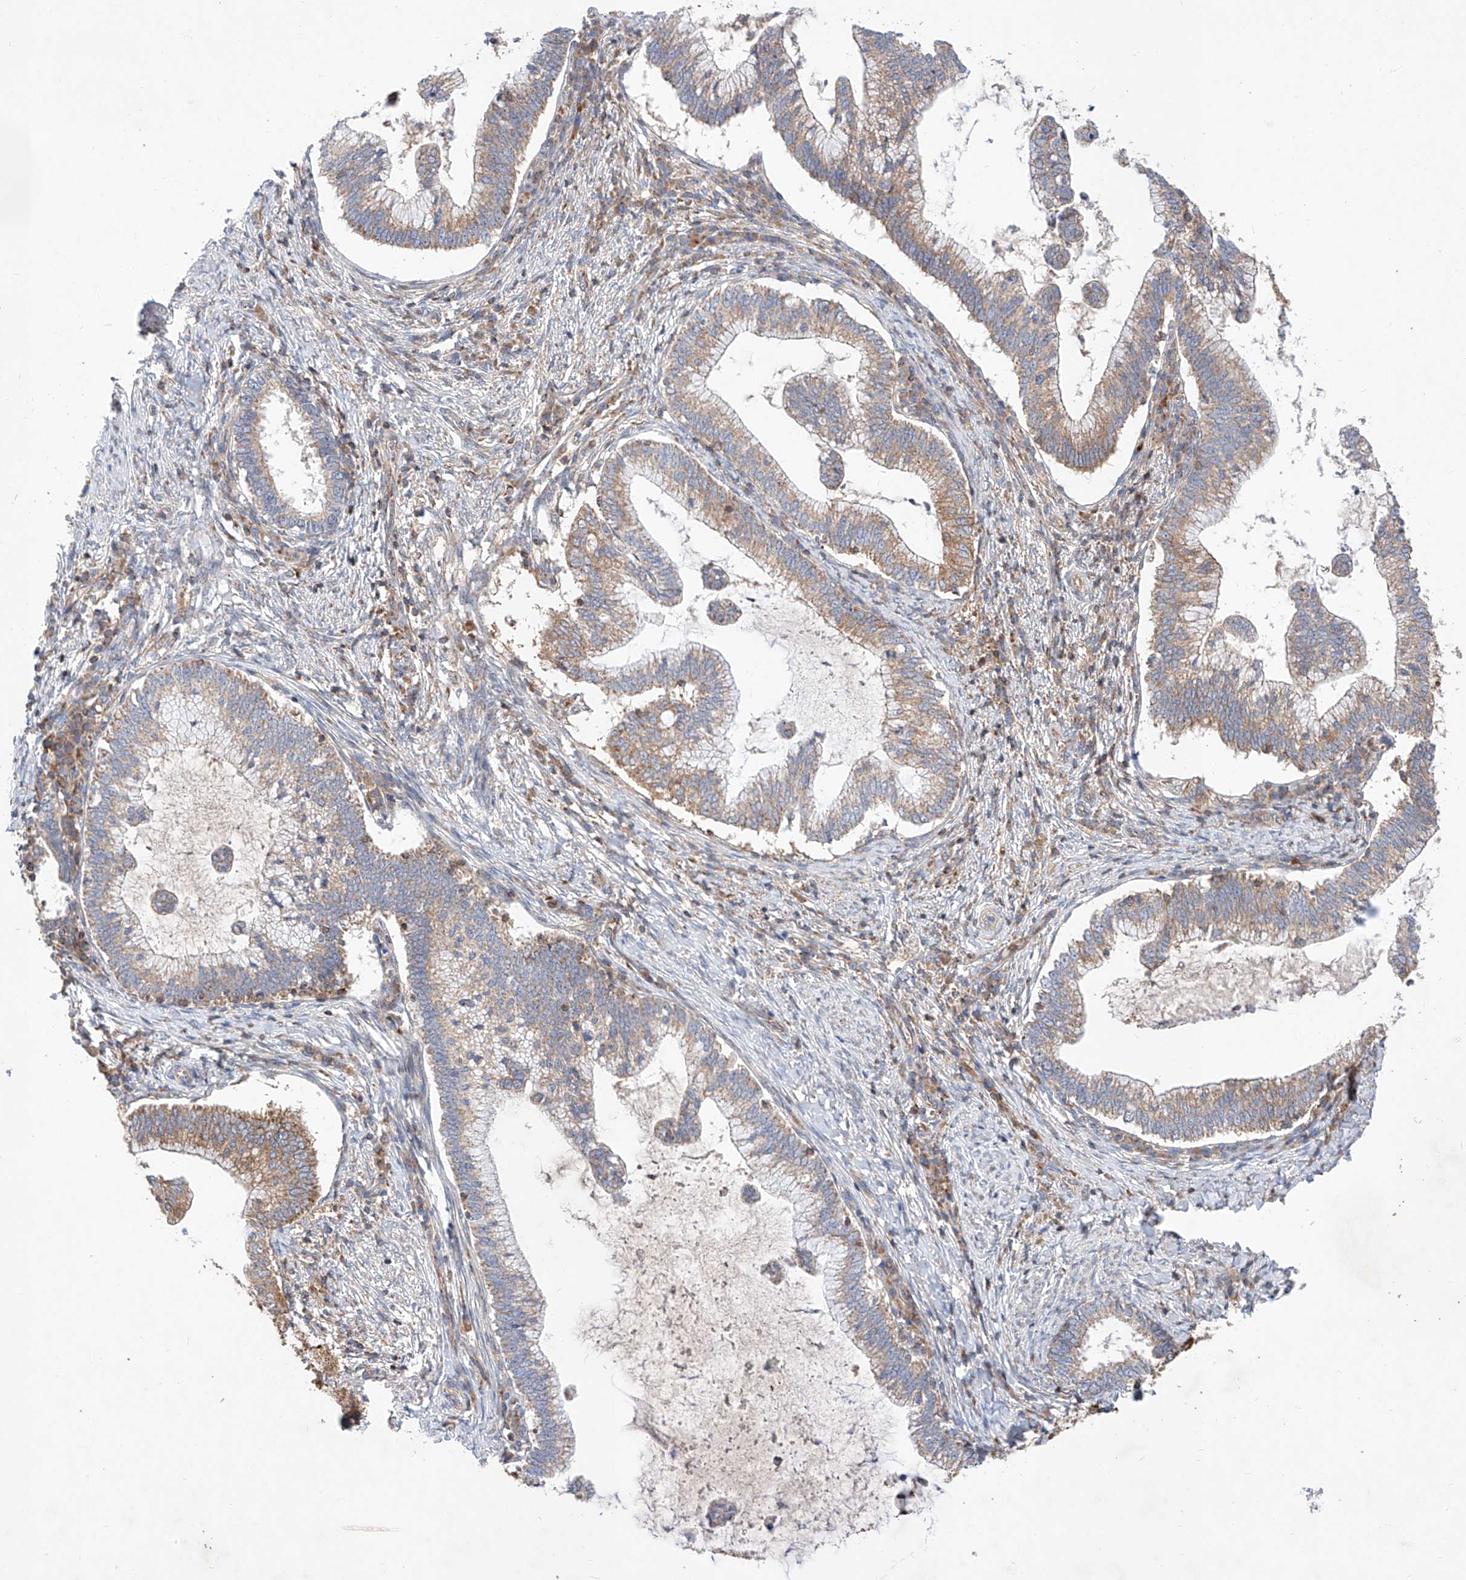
{"staining": {"intensity": "weak", "quantity": ">75%", "location": "cytoplasmic/membranous"}, "tissue": "cervical cancer", "cell_type": "Tumor cells", "image_type": "cancer", "snomed": [{"axis": "morphology", "description": "Adenocarcinoma, NOS"}, {"axis": "topography", "description": "Cervix"}], "caption": "Cervical adenocarcinoma stained with a brown dye shows weak cytoplasmic/membranous positive staining in about >75% of tumor cells.", "gene": "NR1D1", "patient": {"sex": "female", "age": 36}}